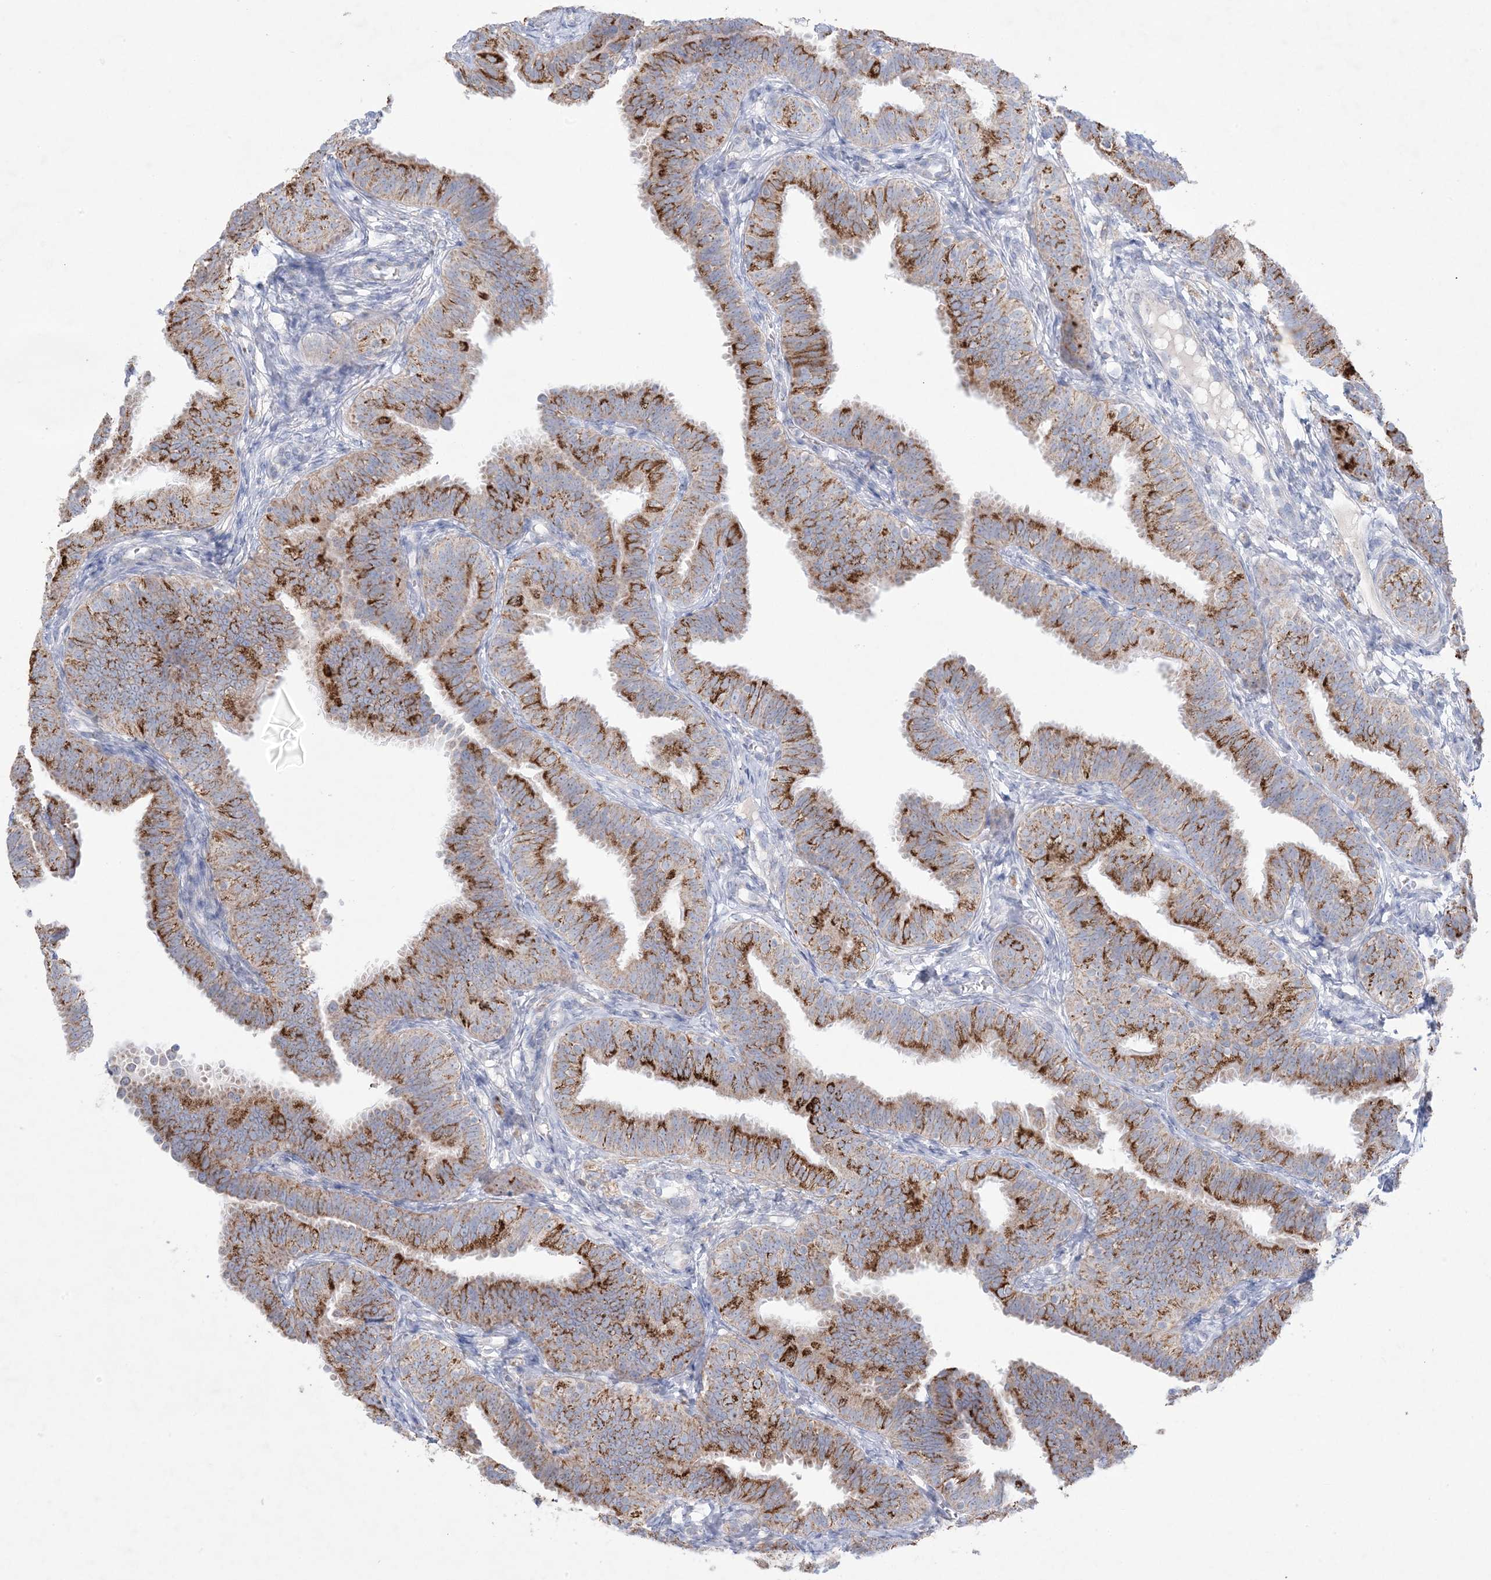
{"staining": {"intensity": "strong", "quantity": "25%-75%", "location": "cytoplasmic/membranous"}, "tissue": "fallopian tube", "cell_type": "Glandular cells", "image_type": "normal", "snomed": [{"axis": "morphology", "description": "Normal tissue, NOS"}, {"axis": "topography", "description": "Fallopian tube"}], "caption": "This is an image of immunohistochemistry staining of benign fallopian tube, which shows strong positivity in the cytoplasmic/membranous of glandular cells.", "gene": "KCTD6", "patient": {"sex": "female", "age": 35}}